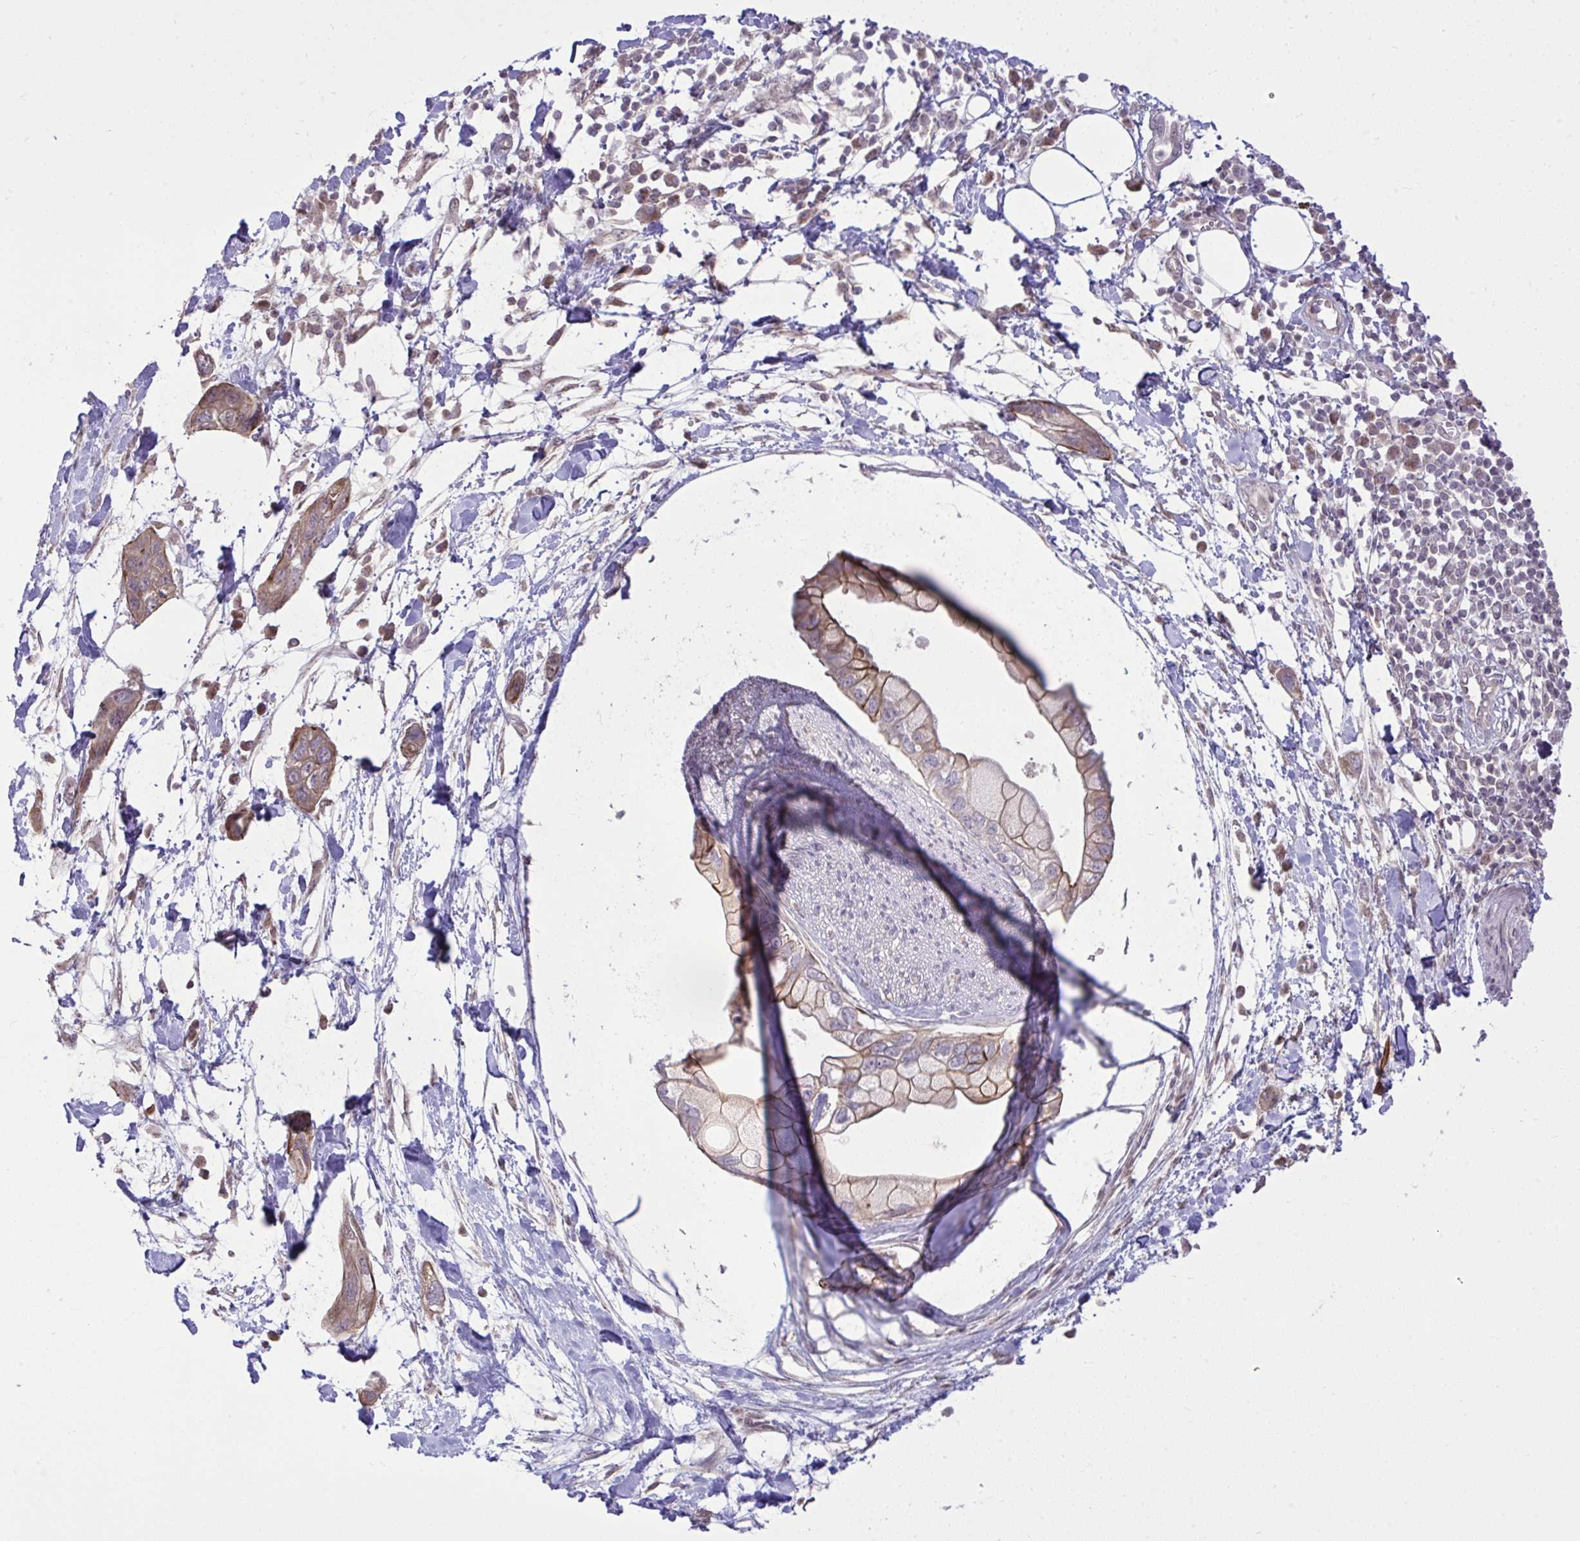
{"staining": {"intensity": "moderate", "quantity": "25%-75%", "location": "cytoplasmic/membranous"}, "tissue": "pancreatic cancer", "cell_type": "Tumor cells", "image_type": "cancer", "snomed": [{"axis": "morphology", "description": "Adenocarcinoma, NOS"}, {"axis": "topography", "description": "Pancreas"}], "caption": "An image of pancreatic adenocarcinoma stained for a protein exhibits moderate cytoplasmic/membranous brown staining in tumor cells. Nuclei are stained in blue.", "gene": "CYP20A1", "patient": {"sex": "female", "age": 73}}